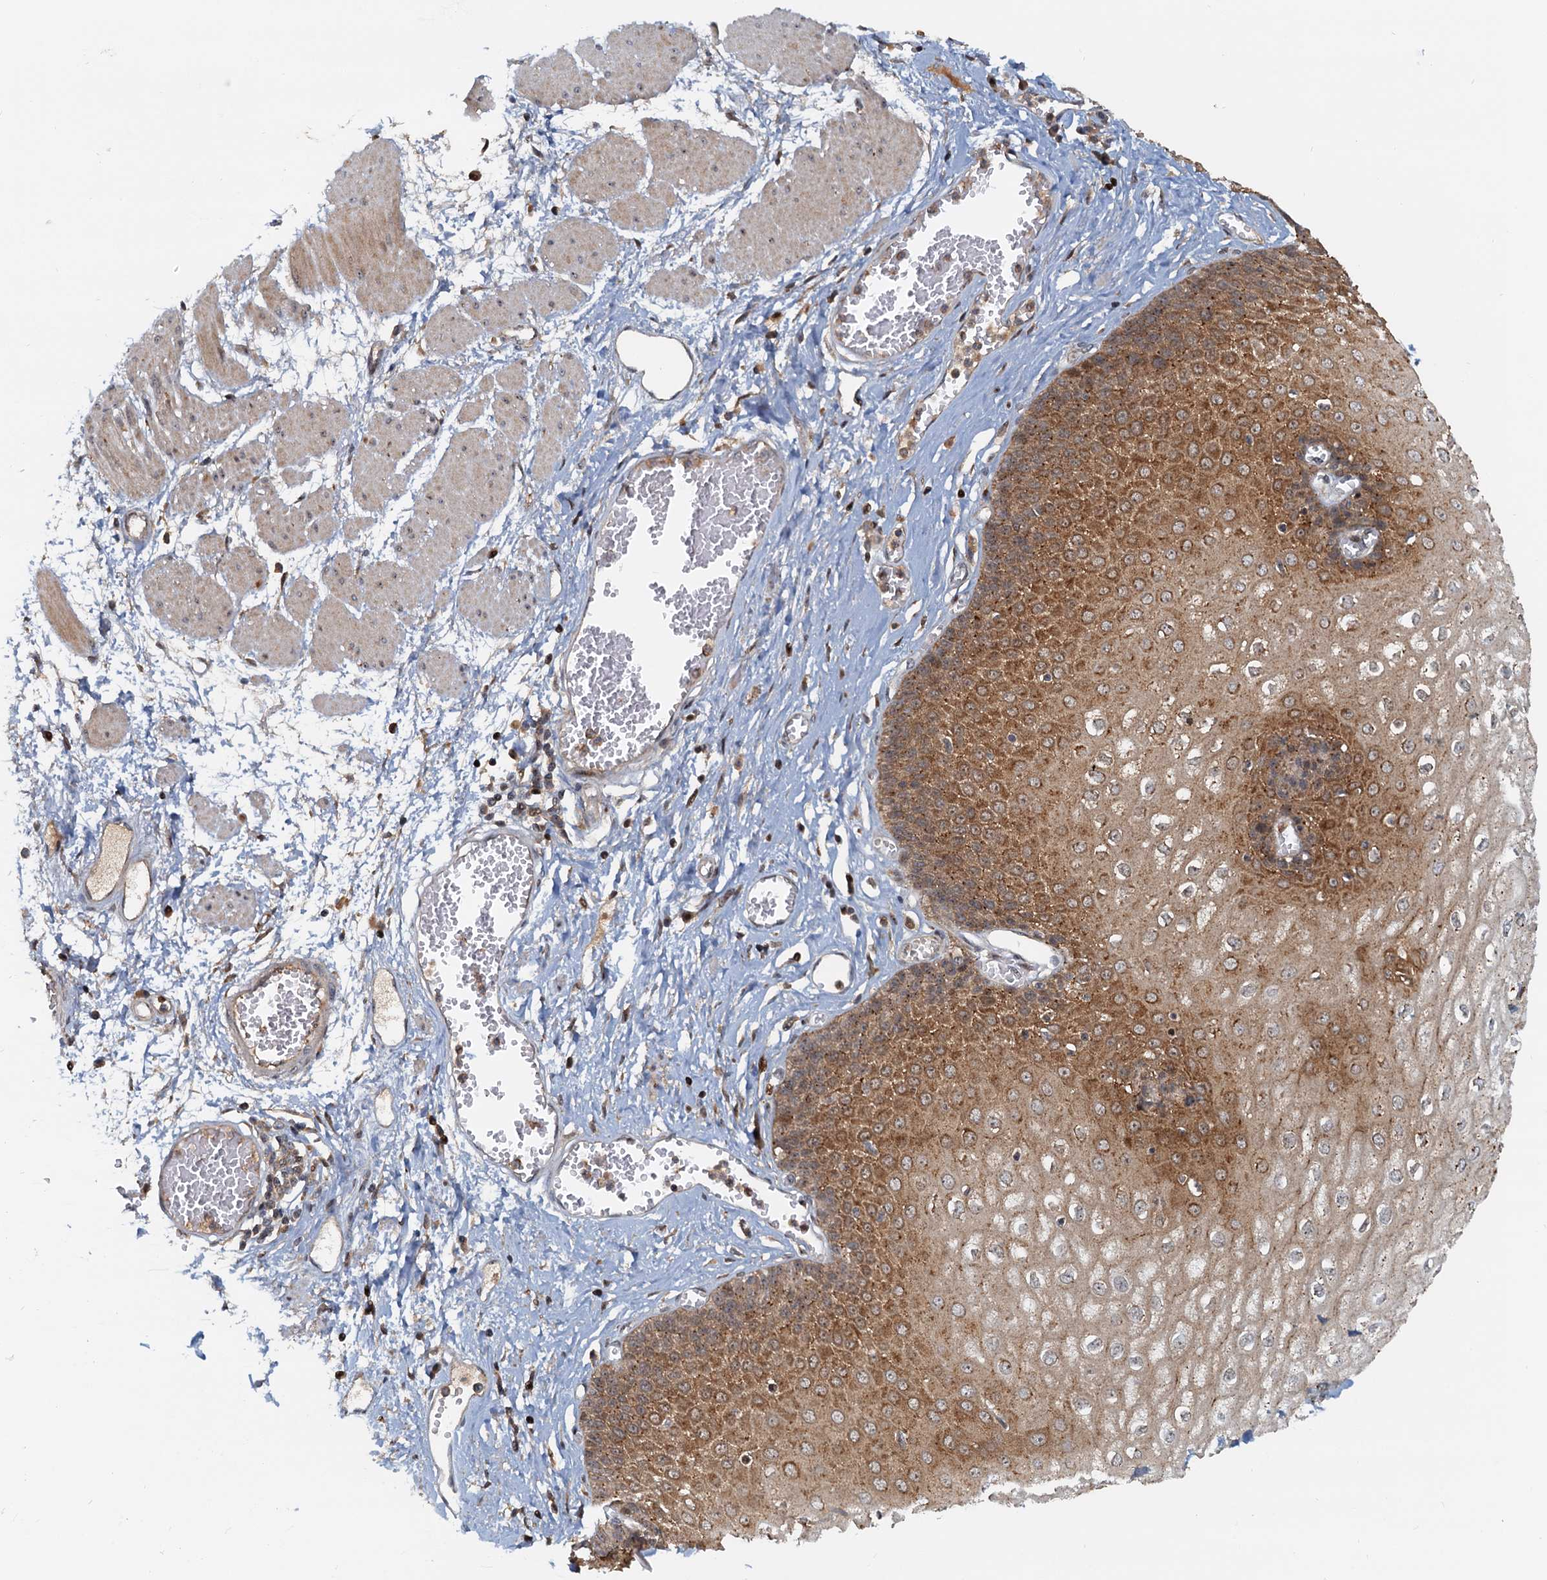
{"staining": {"intensity": "moderate", "quantity": ">75%", "location": "cytoplasmic/membranous"}, "tissue": "esophagus", "cell_type": "Squamous epithelial cells", "image_type": "normal", "snomed": [{"axis": "morphology", "description": "Normal tissue, NOS"}, {"axis": "topography", "description": "Esophagus"}], "caption": "Esophagus stained with a brown dye demonstrates moderate cytoplasmic/membranous positive staining in approximately >75% of squamous epithelial cells.", "gene": "TOLLIP", "patient": {"sex": "male", "age": 60}}